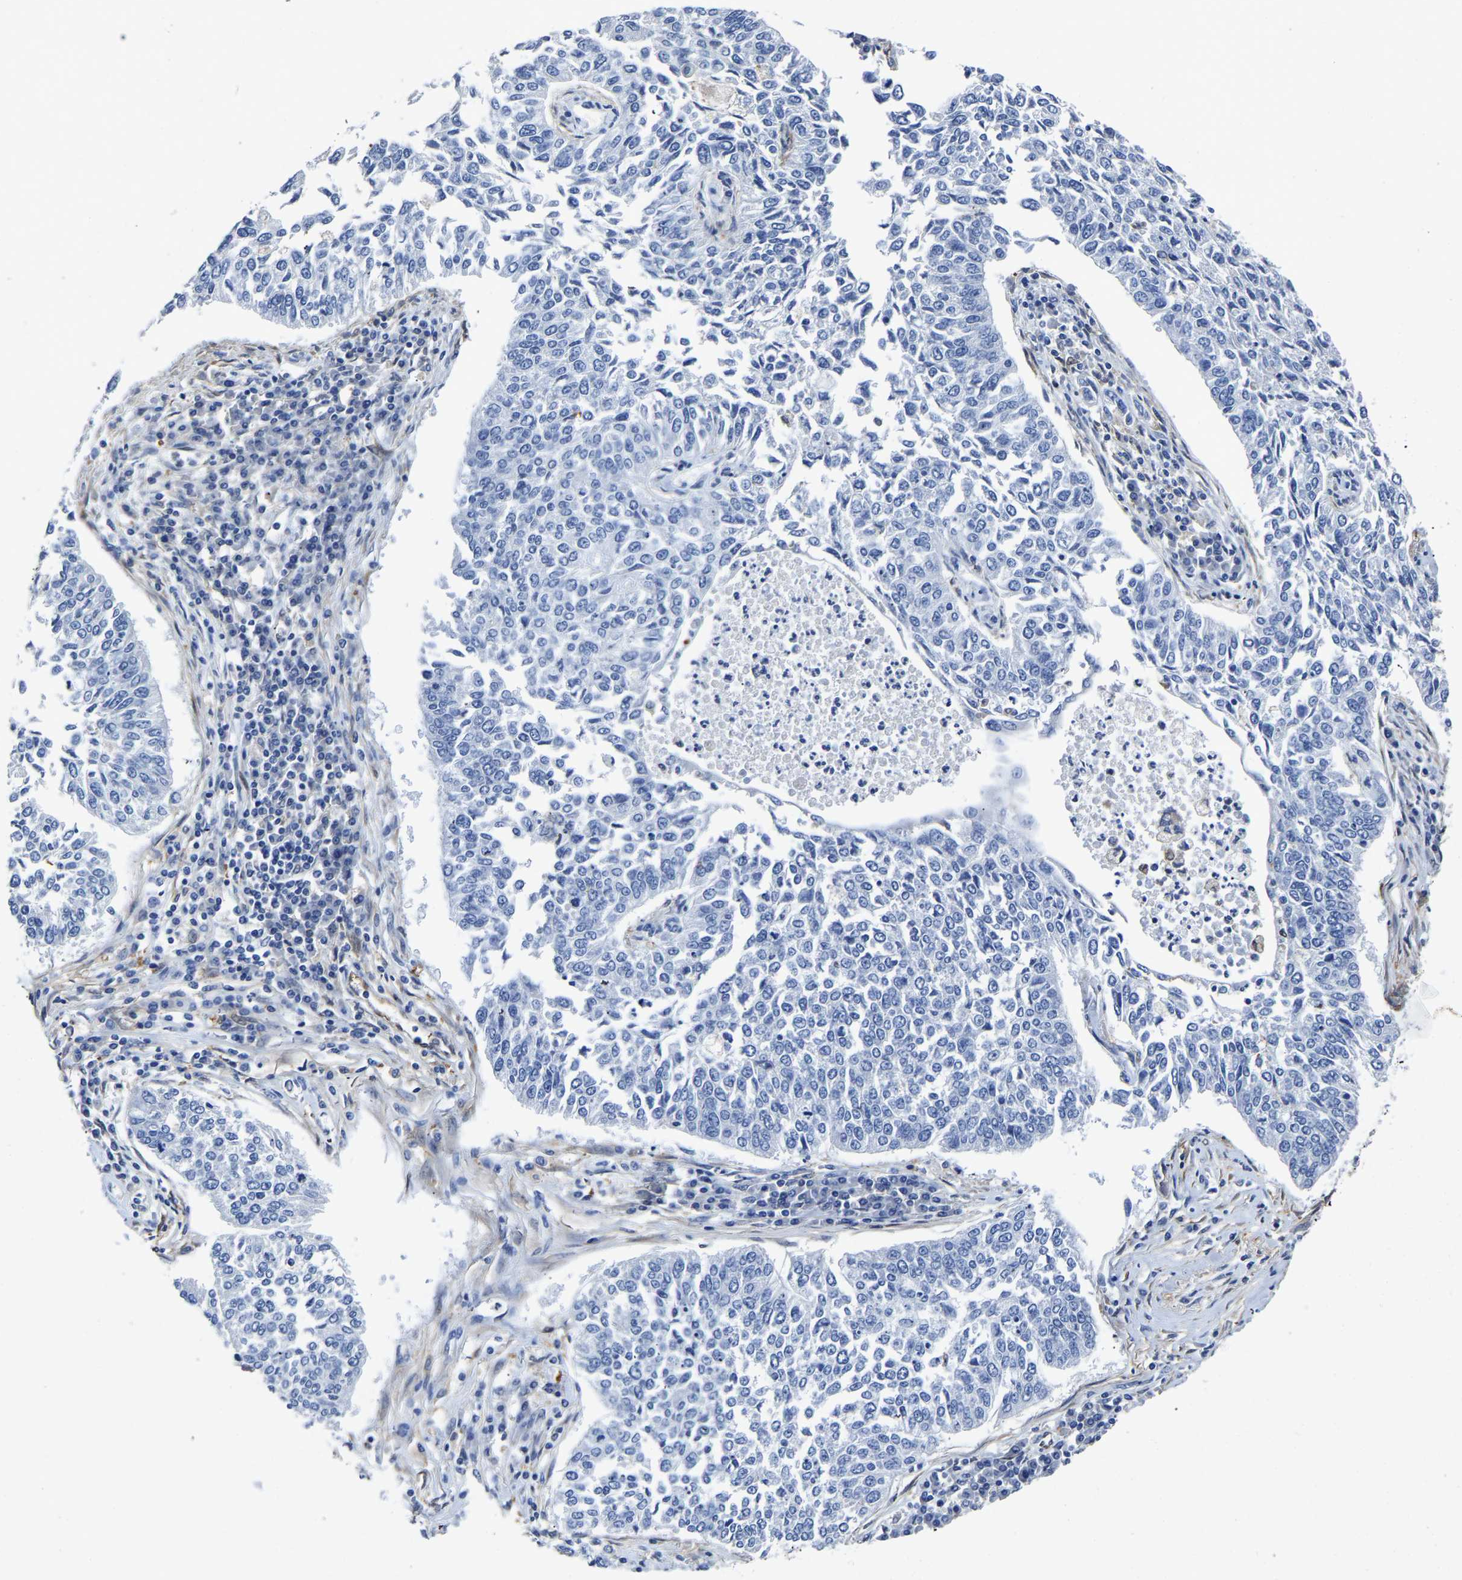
{"staining": {"intensity": "negative", "quantity": "none", "location": "none"}, "tissue": "lung cancer", "cell_type": "Tumor cells", "image_type": "cancer", "snomed": [{"axis": "morphology", "description": "Normal tissue, NOS"}, {"axis": "morphology", "description": "Squamous cell carcinoma, NOS"}, {"axis": "topography", "description": "Cartilage tissue"}, {"axis": "topography", "description": "Bronchus"}, {"axis": "topography", "description": "Lung"}], "caption": "Immunohistochemistry (IHC) photomicrograph of human lung squamous cell carcinoma stained for a protein (brown), which displays no expression in tumor cells.", "gene": "ATG2B", "patient": {"sex": "female", "age": 49}}